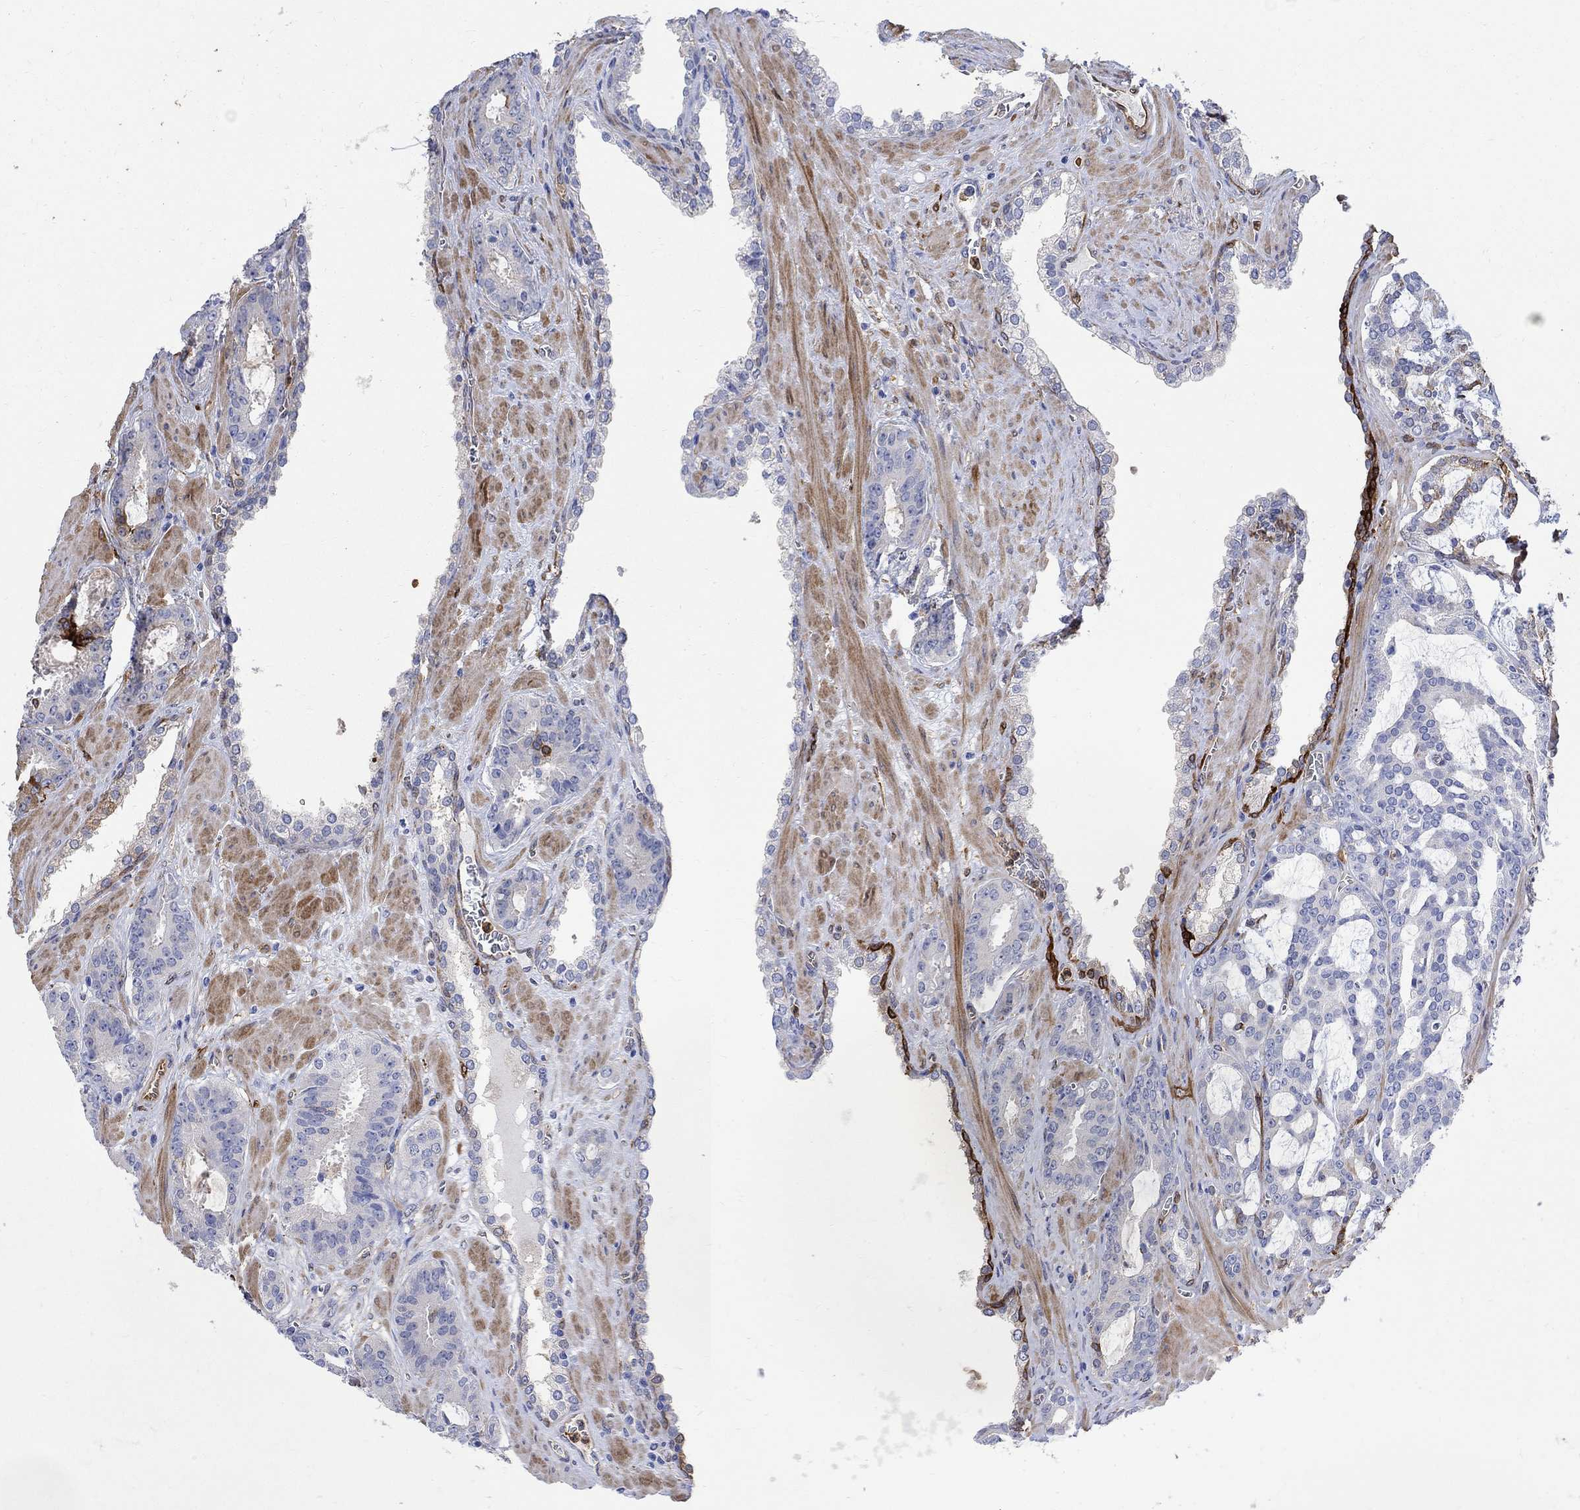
{"staining": {"intensity": "strong", "quantity": "<25%", "location": "cytoplasmic/membranous"}, "tissue": "prostate cancer", "cell_type": "Tumor cells", "image_type": "cancer", "snomed": [{"axis": "morphology", "description": "Adenocarcinoma, NOS"}, {"axis": "topography", "description": "Prostate"}], "caption": "Immunohistochemical staining of human prostate cancer shows strong cytoplasmic/membranous protein staining in about <25% of tumor cells.", "gene": "TGM2", "patient": {"sex": "male", "age": 67}}